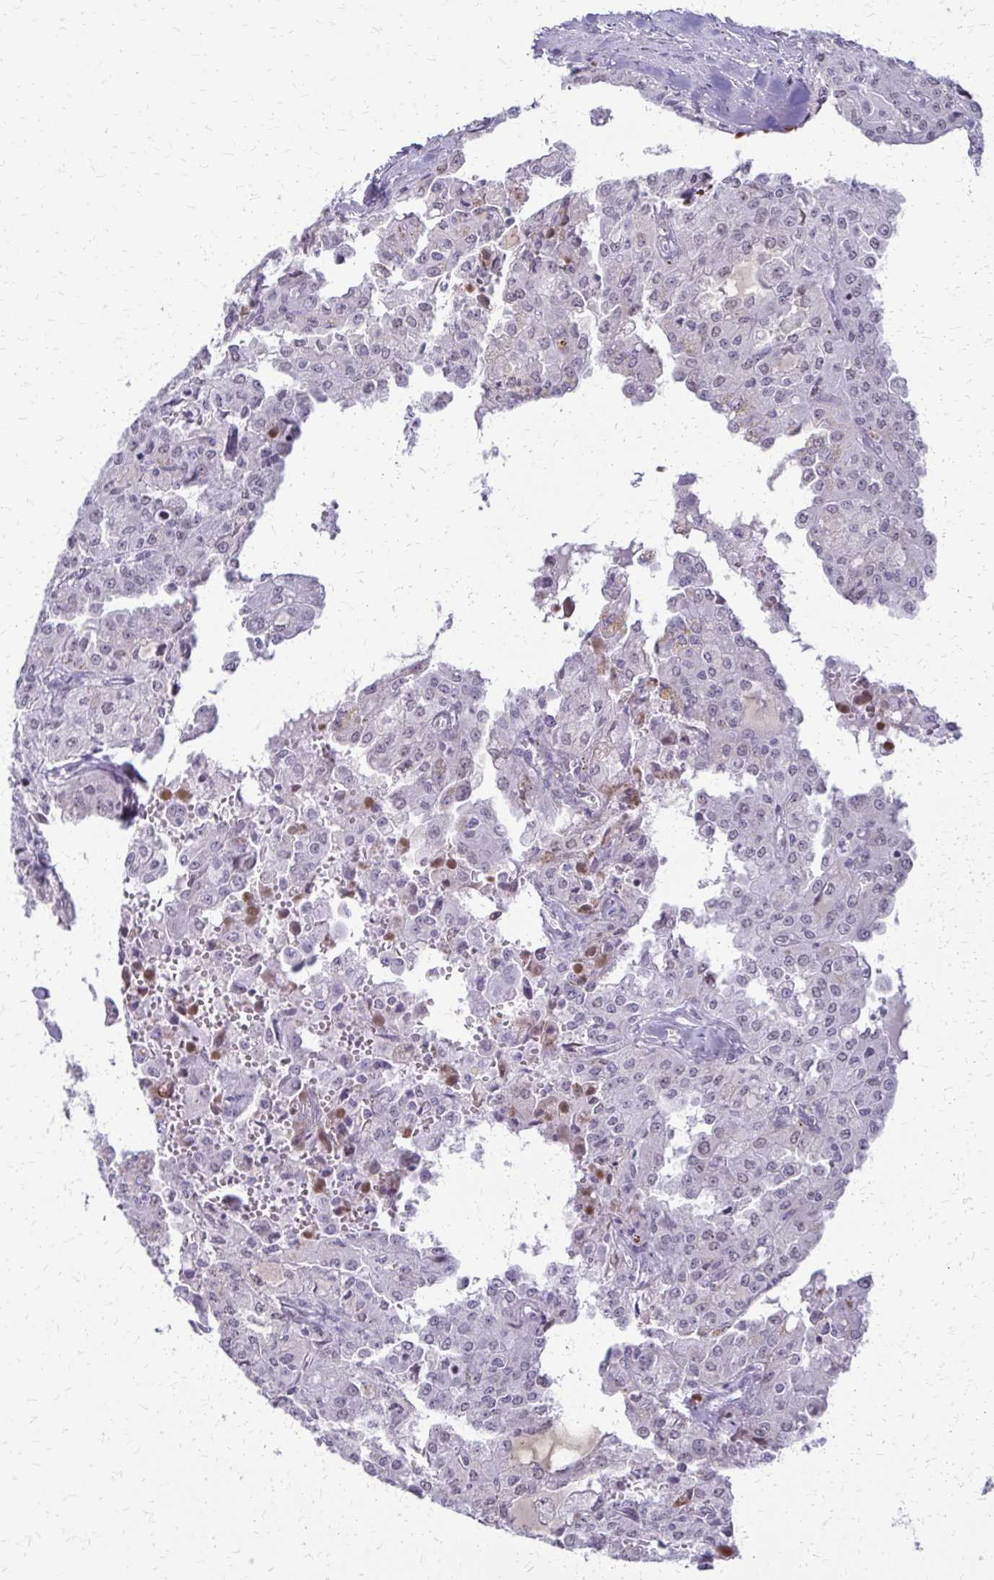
{"staining": {"intensity": "negative", "quantity": "none", "location": "none"}, "tissue": "head and neck cancer", "cell_type": "Tumor cells", "image_type": "cancer", "snomed": [{"axis": "morphology", "description": "Adenocarcinoma, NOS"}, {"axis": "topography", "description": "Head-Neck"}], "caption": "A photomicrograph of head and neck adenocarcinoma stained for a protein reveals no brown staining in tumor cells. Brightfield microscopy of immunohistochemistry stained with DAB (3,3'-diaminobenzidine) (brown) and hematoxylin (blue), captured at high magnification.", "gene": "FAM162B", "patient": {"sex": "male", "age": 64}}